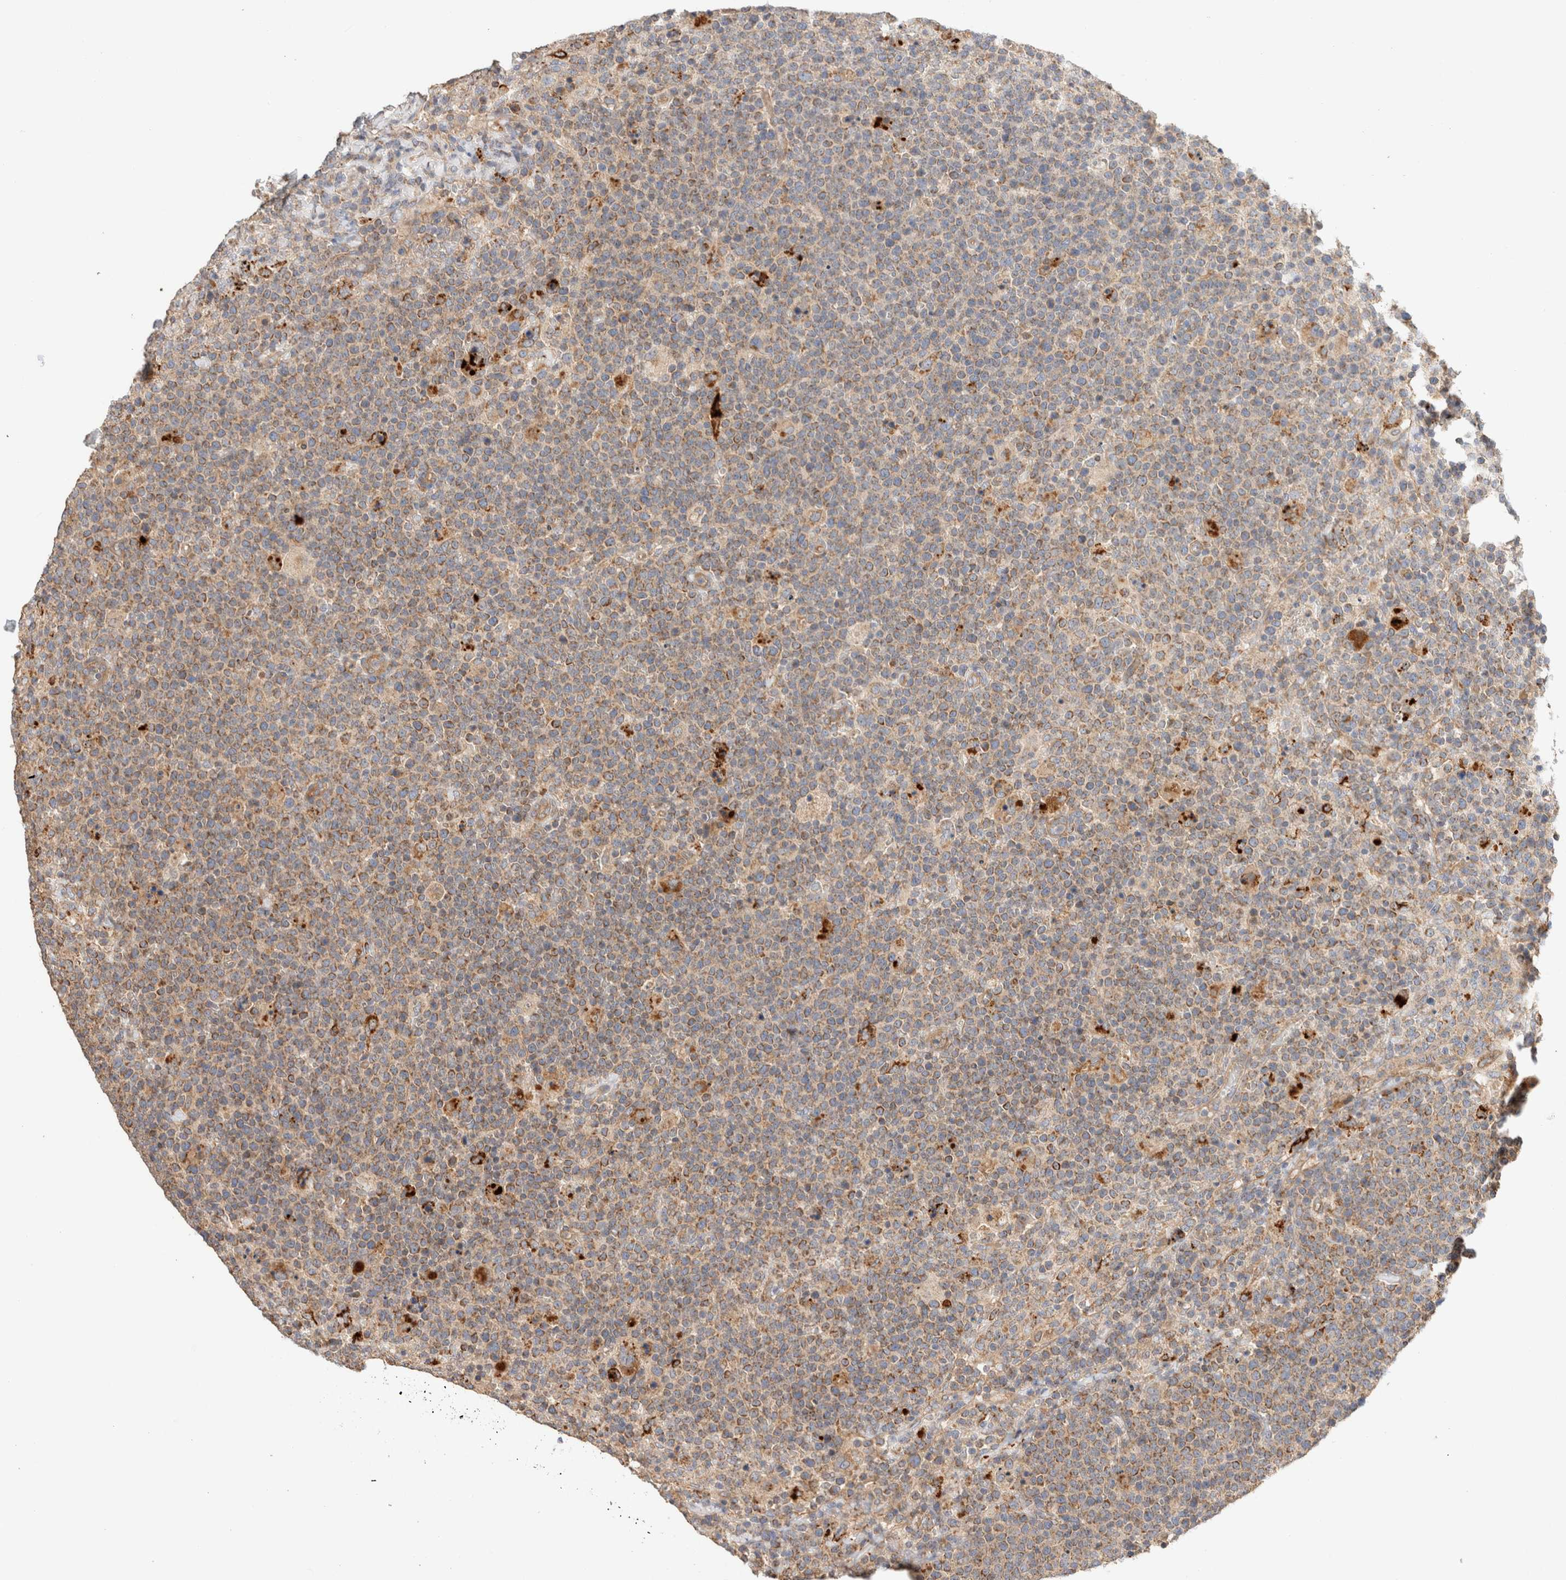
{"staining": {"intensity": "weak", "quantity": ">75%", "location": "cytoplasmic/membranous"}, "tissue": "lymphoma", "cell_type": "Tumor cells", "image_type": "cancer", "snomed": [{"axis": "morphology", "description": "Malignant lymphoma, non-Hodgkin's type, High grade"}, {"axis": "topography", "description": "Lymph node"}], "caption": "Human malignant lymphoma, non-Hodgkin's type (high-grade) stained for a protein (brown) shows weak cytoplasmic/membranous positive positivity in approximately >75% of tumor cells.", "gene": "B3GNTL1", "patient": {"sex": "male", "age": 61}}